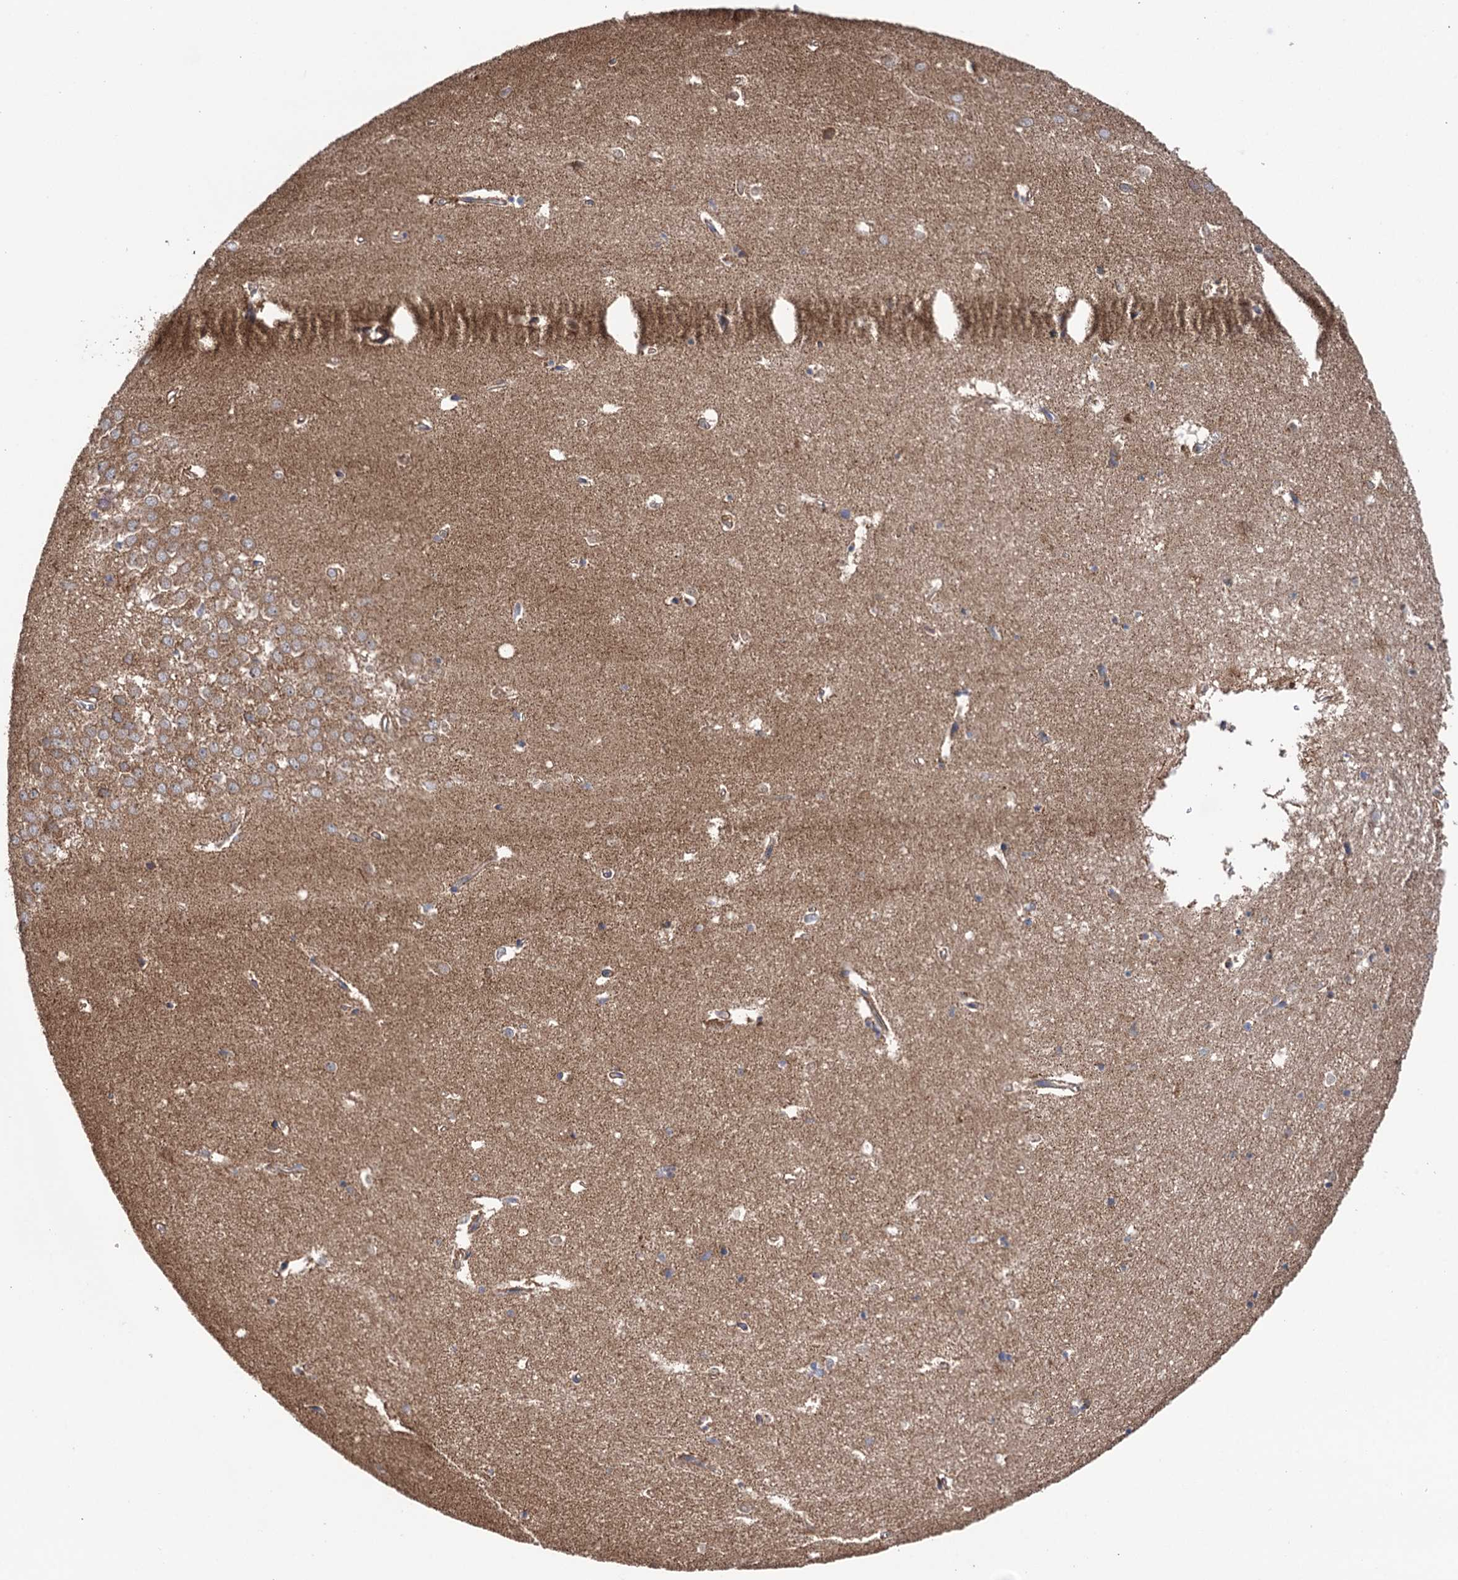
{"staining": {"intensity": "weak", "quantity": "25%-75%", "location": "cytoplasmic/membranous"}, "tissue": "hippocampus", "cell_type": "Glial cells", "image_type": "normal", "snomed": [{"axis": "morphology", "description": "Normal tissue, NOS"}, {"axis": "topography", "description": "Hippocampus"}], "caption": "Brown immunohistochemical staining in unremarkable human hippocampus shows weak cytoplasmic/membranous positivity in about 25%-75% of glial cells.", "gene": "SUCLA2", "patient": {"sex": "female", "age": 64}}